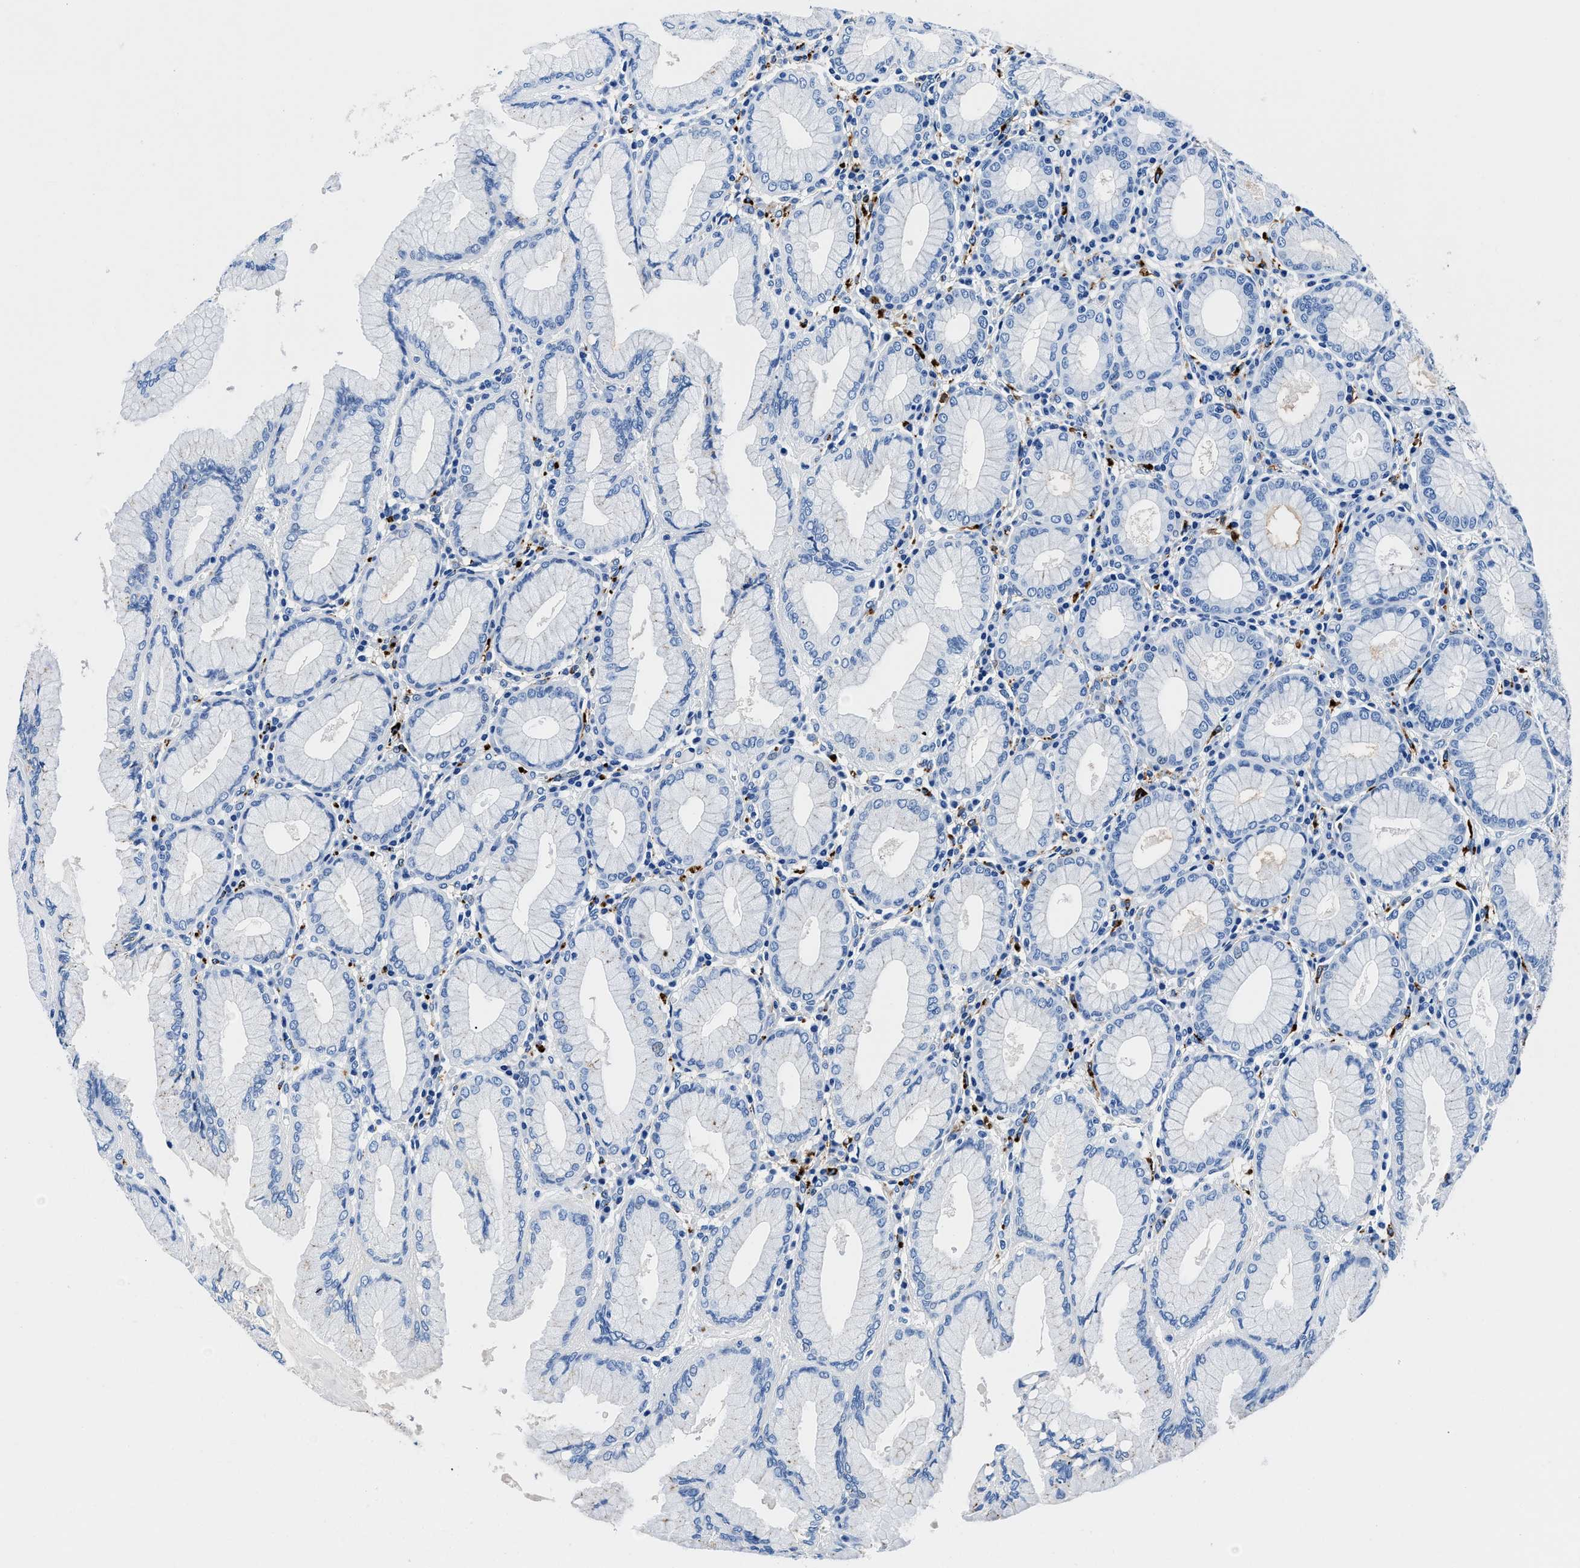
{"staining": {"intensity": "negative", "quantity": "none", "location": "none"}, "tissue": "stomach", "cell_type": "Glandular cells", "image_type": "normal", "snomed": [{"axis": "morphology", "description": "Normal tissue, NOS"}, {"axis": "topography", "description": "Stomach"}, {"axis": "topography", "description": "Stomach, lower"}], "caption": "IHC histopathology image of unremarkable stomach: human stomach stained with DAB displays no significant protein expression in glandular cells. The staining was performed using DAB to visualize the protein expression in brown, while the nuclei were stained in blue with hematoxylin (Magnification: 20x).", "gene": "OR14K1", "patient": {"sex": "female", "age": 56}}